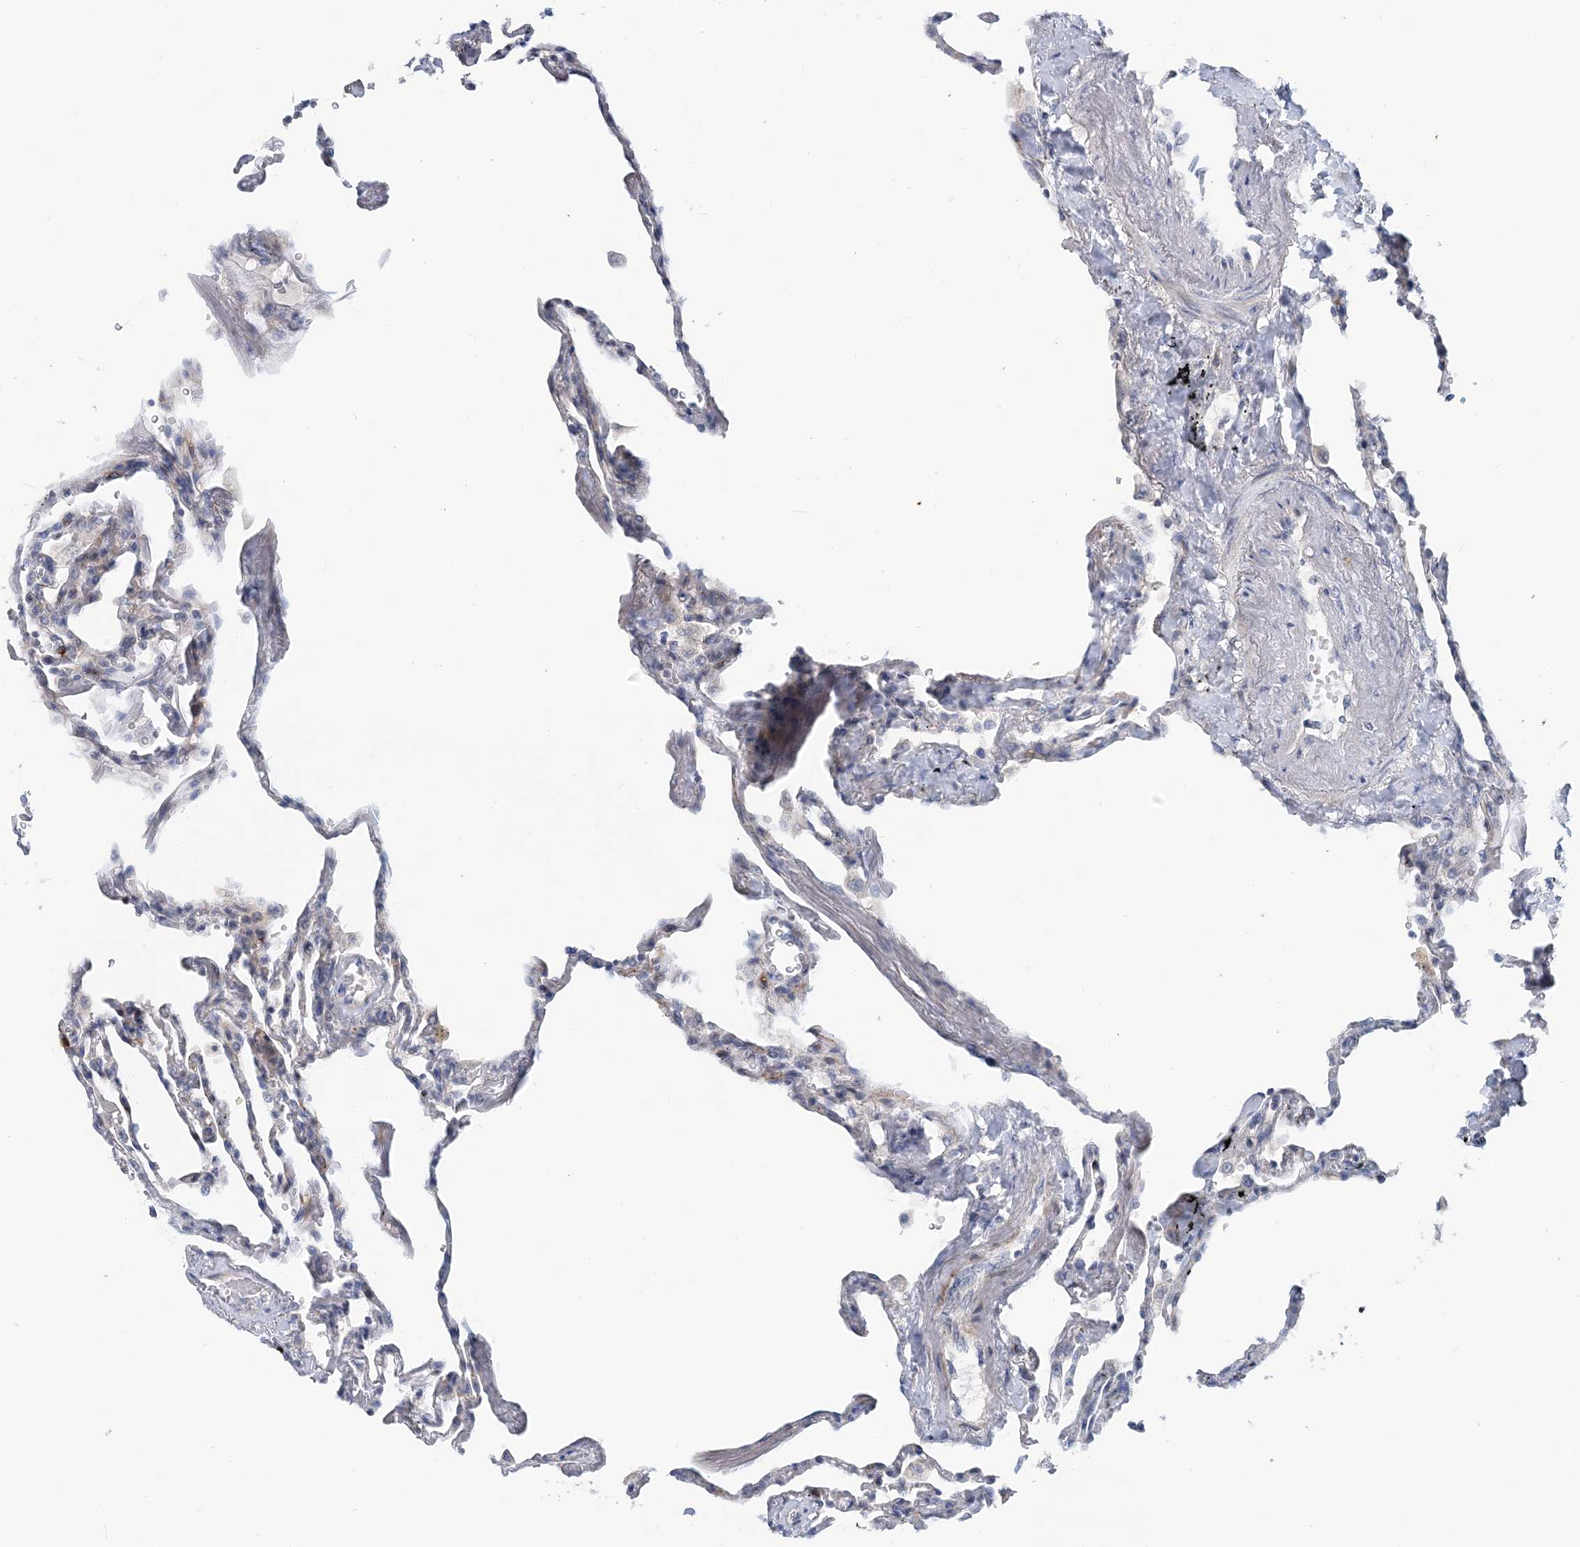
{"staining": {"intensity": "negative", "quantity": "none", "location": "none"}, "tissue": "lung", "cell_type": "Alveolar cells", "image_type": "normal", "snomed": [{"axis": "morphology", "description": "Normal tissue, NOS"}, {"axis": "topography", "description": "Lung"}], "caption": "This is an immunohistochemistry (IHC) micrograph of normal human lung. There is no positivity in alveolar cells.", "gene": "SNED1", "patient": {"sex": "male", "age": 59}}